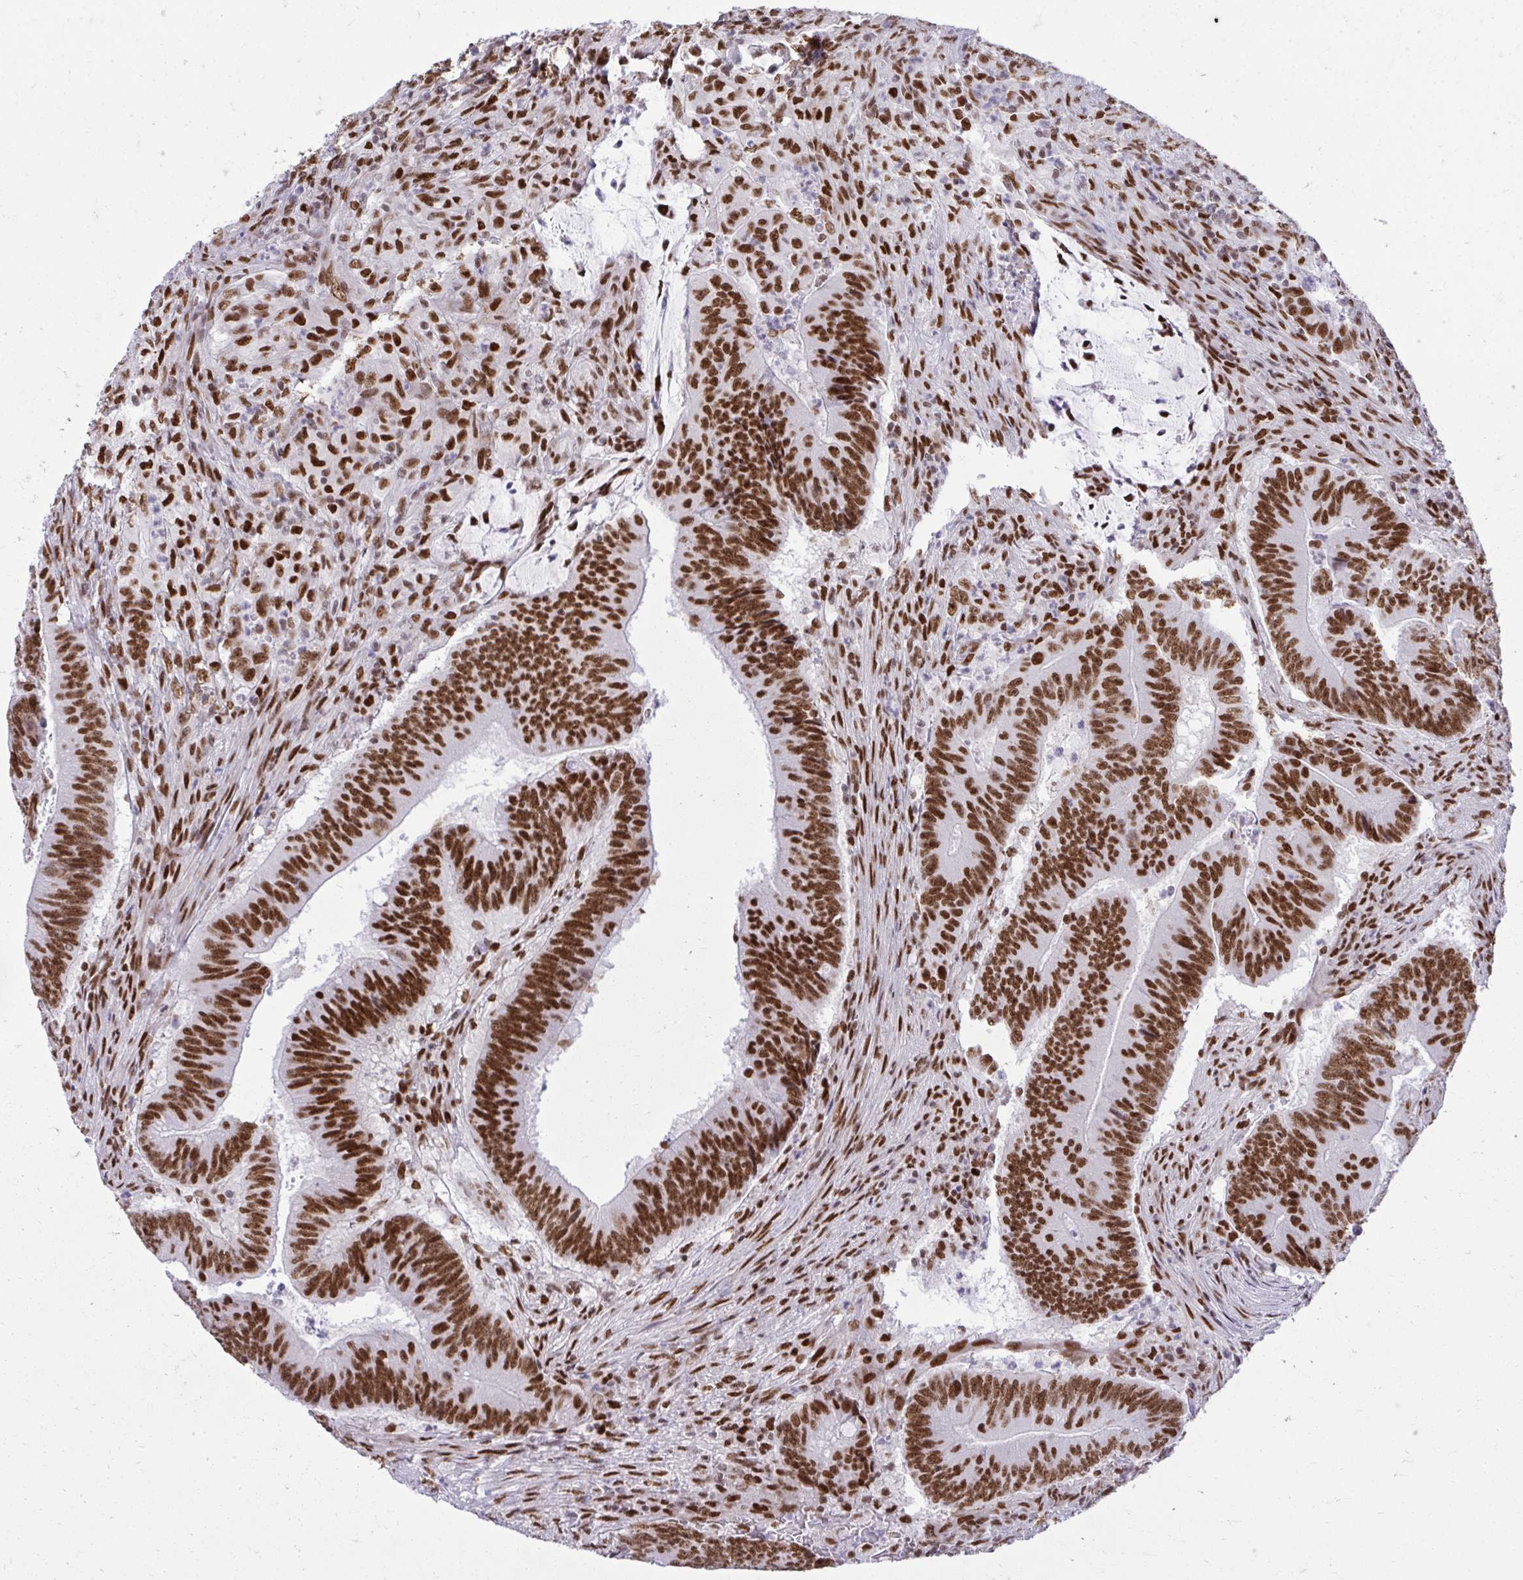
{"staining": {"intensity": "strong", "quantity": ">75%", "location": "nuclear"}, "tissue": "colorectal cancer", "cell_type": "Tumor cells", "image_type": "cancer", "snomed": [{"axis": "morphology", "description": "Adenocarcinoma, NOS"}, {"axis": "topography", "description": "Colon"}], "caption": "Tumor cells show high levels of strong nuclear staining in about >75% of cells in human adenocarcinoma (colorectal).", "gene": "CDYL", "patient": {"sex": "female", "age": 87}}